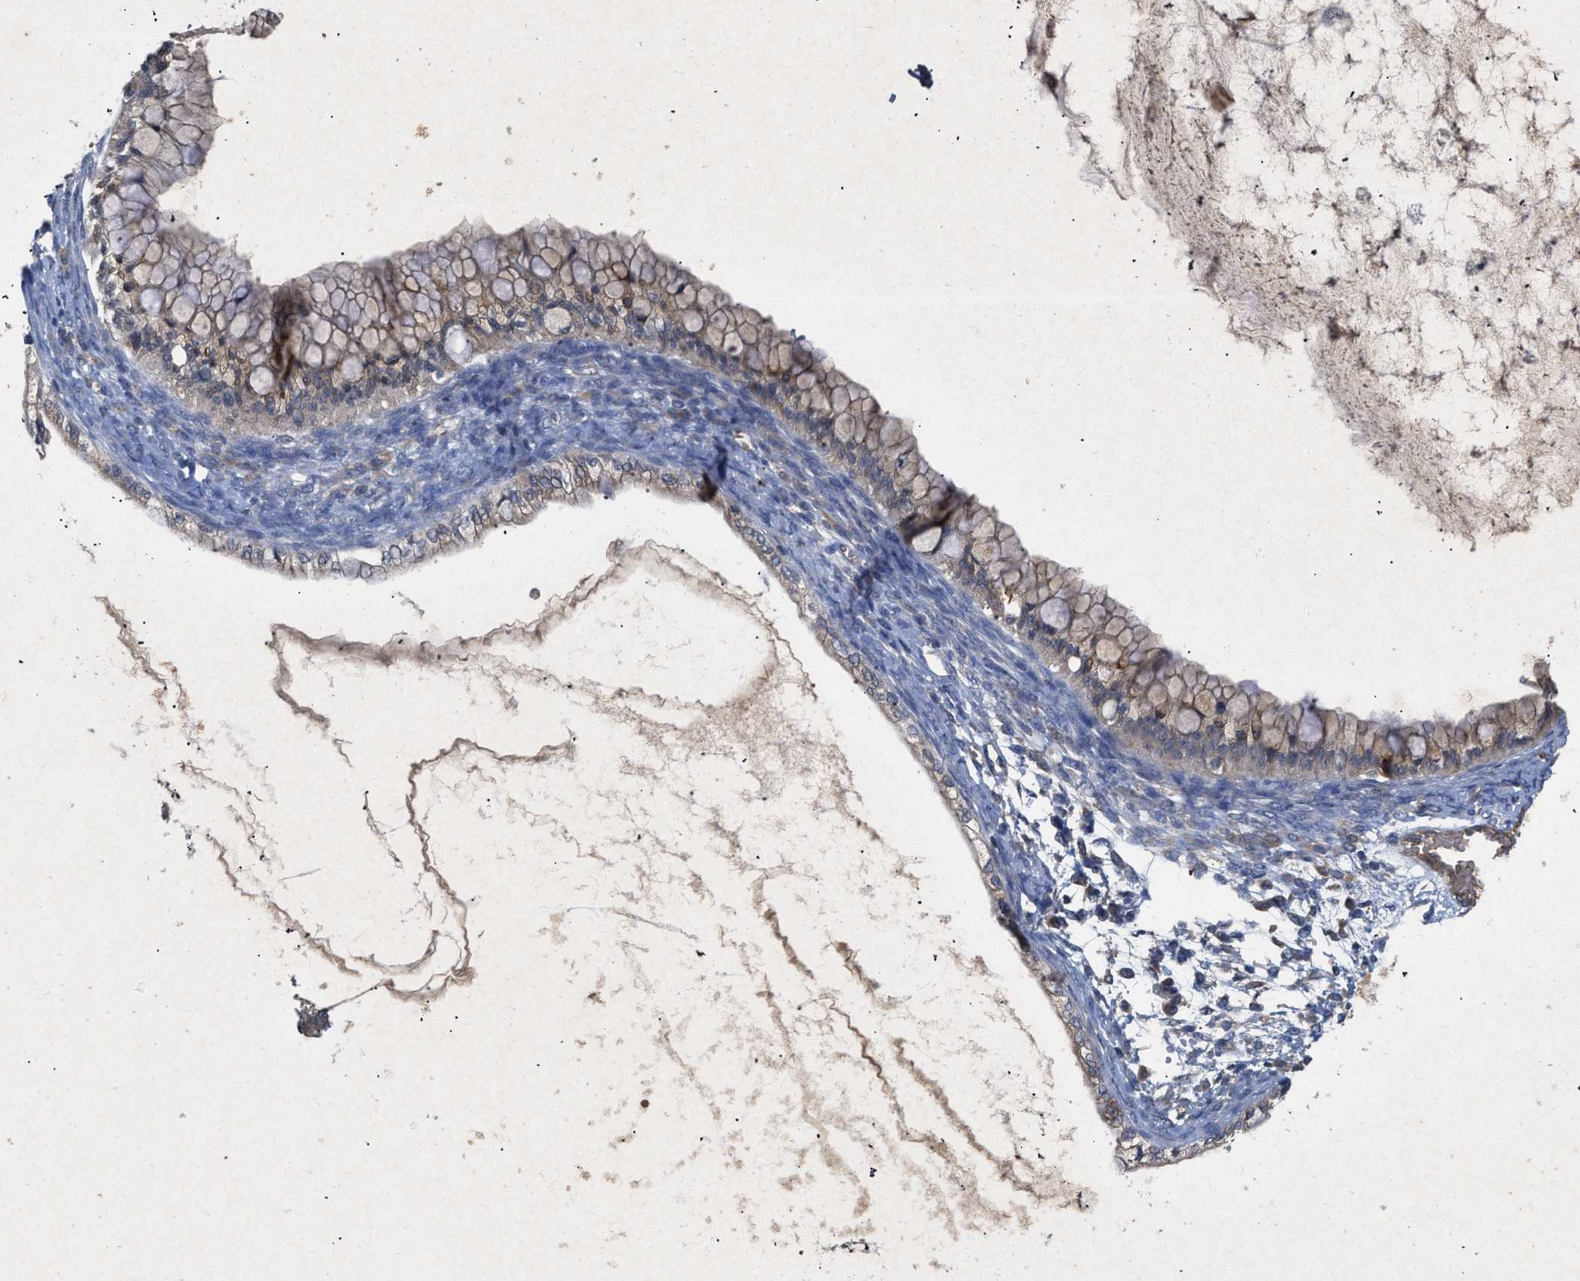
{"staining": {"intensity": "moderate", "quantity": ">75%", "location": "cytoplasmic/membranous"}, "tissue": "ovarian cancer", "cell_type": "Tumor cells", "image_type": "cancer", "snomed": [{"axis": "morphology", "description": "Cystadenocarcinoma, mucinous, NOS"}, {"axis": "topography", "description": "Ovary"}], "caption": "Moderate cytoplasmic/membranous expression is seen in about >75% of tumor cells in ovarian mucinous cystadenocarcinoma. The protein of interest is stained brown, and the nuclei are stained in blue (DAB (3,3'-diaminobenzidine) IHC with brightfield microscopy, high magnification).", "gene": "VPS4A", "patient": {"sex": "female", "age": 57}}